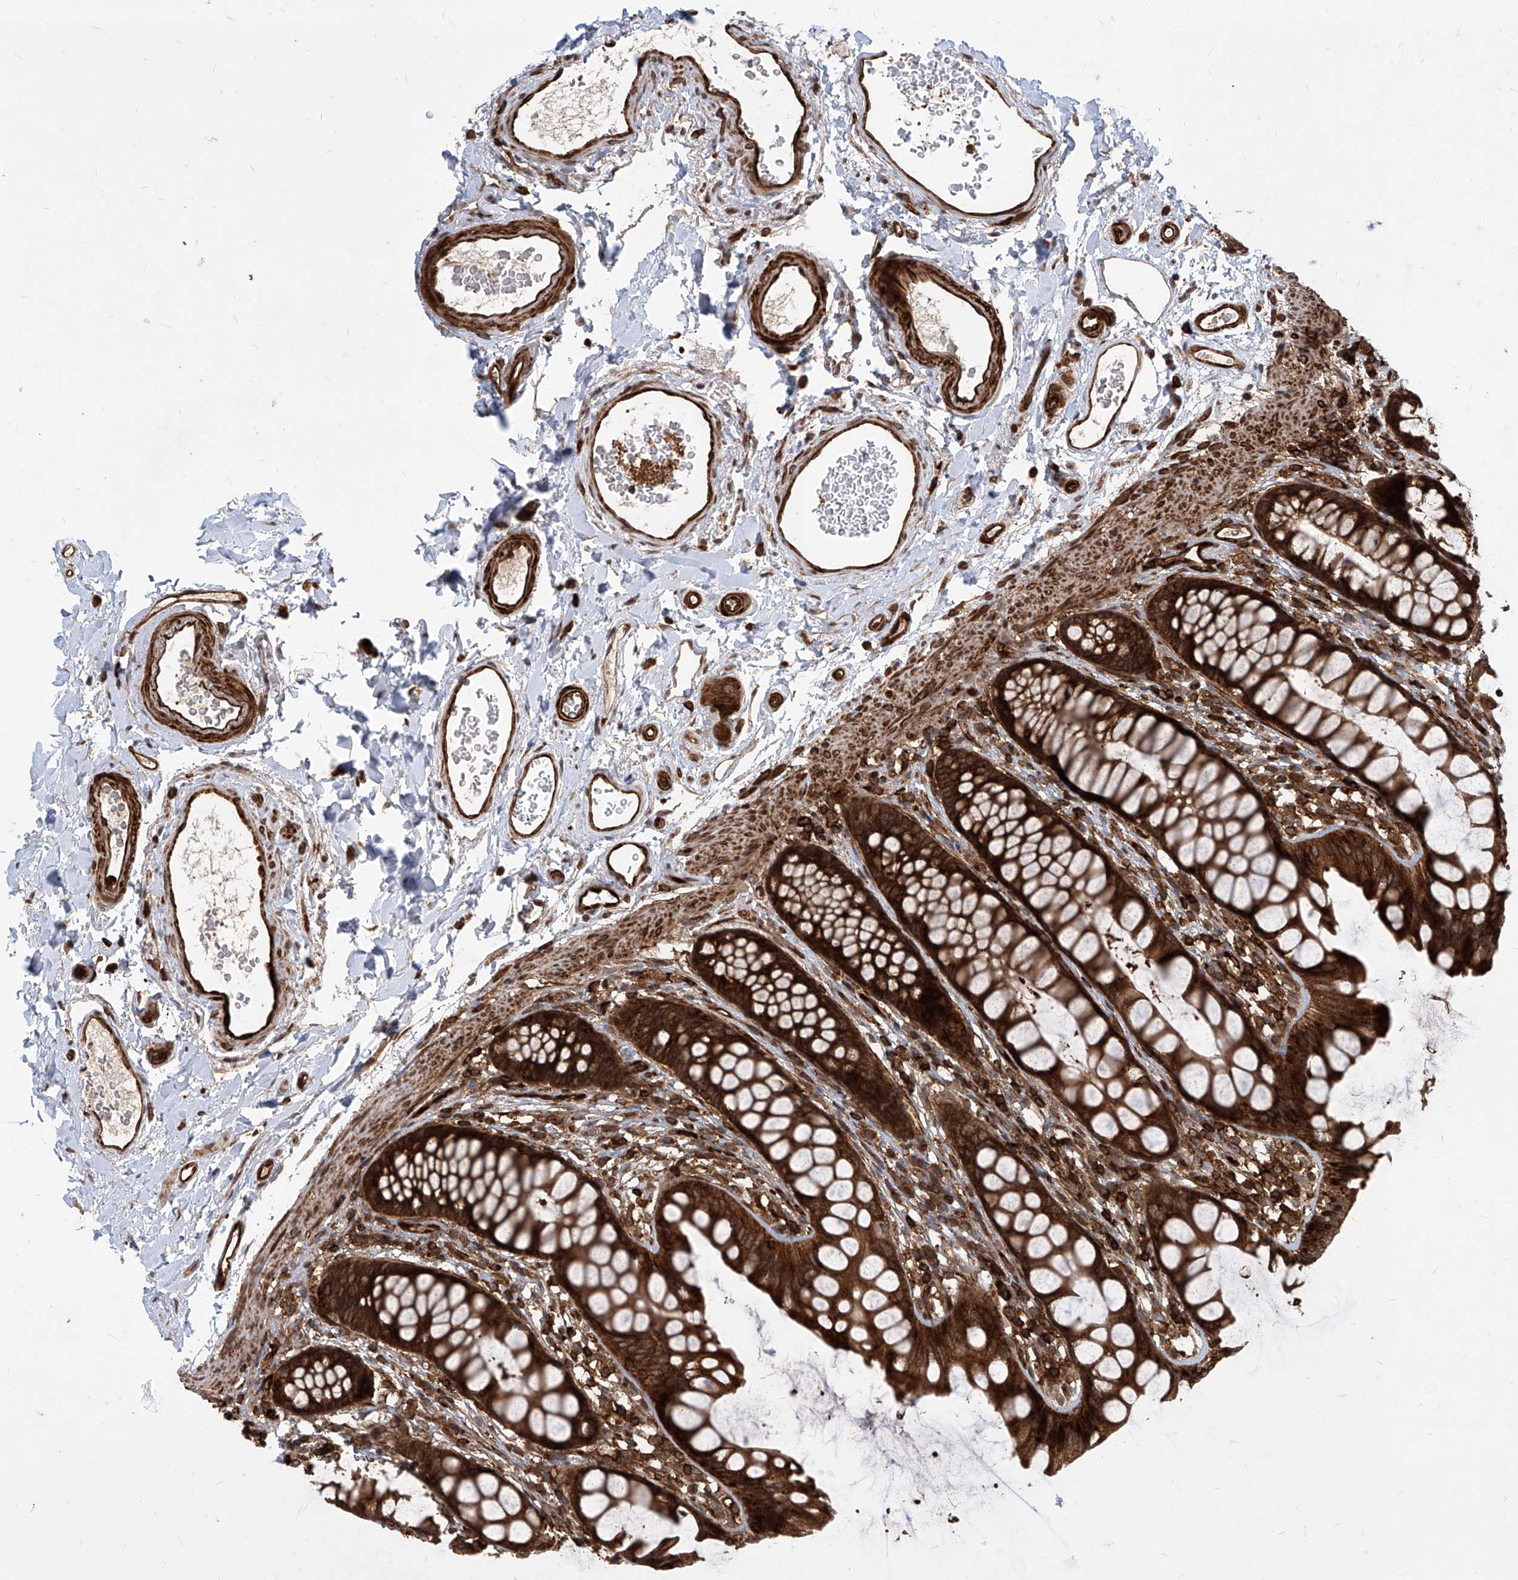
{"staining": {"intensity": "strong", "quantity": ">75%", "location": "cytoplasmic/membranous"}, "tissue": "rectum", "cell_type": "Glandular cells", "image_type": "normal", "snomed": [{"axis": "morphology", "description": "Normal tissue, NOS"}, {"axis": "topography", "description": "Rectum"}], "caption": "Protein positivity by immunohistochemistry (IHC) displays strong cytoplasmic/membranous expression in approximately >75% of glandular cells in normal rectum.", "gene": "MAGED2", "patient": {"sex": "female", "age": 65}}